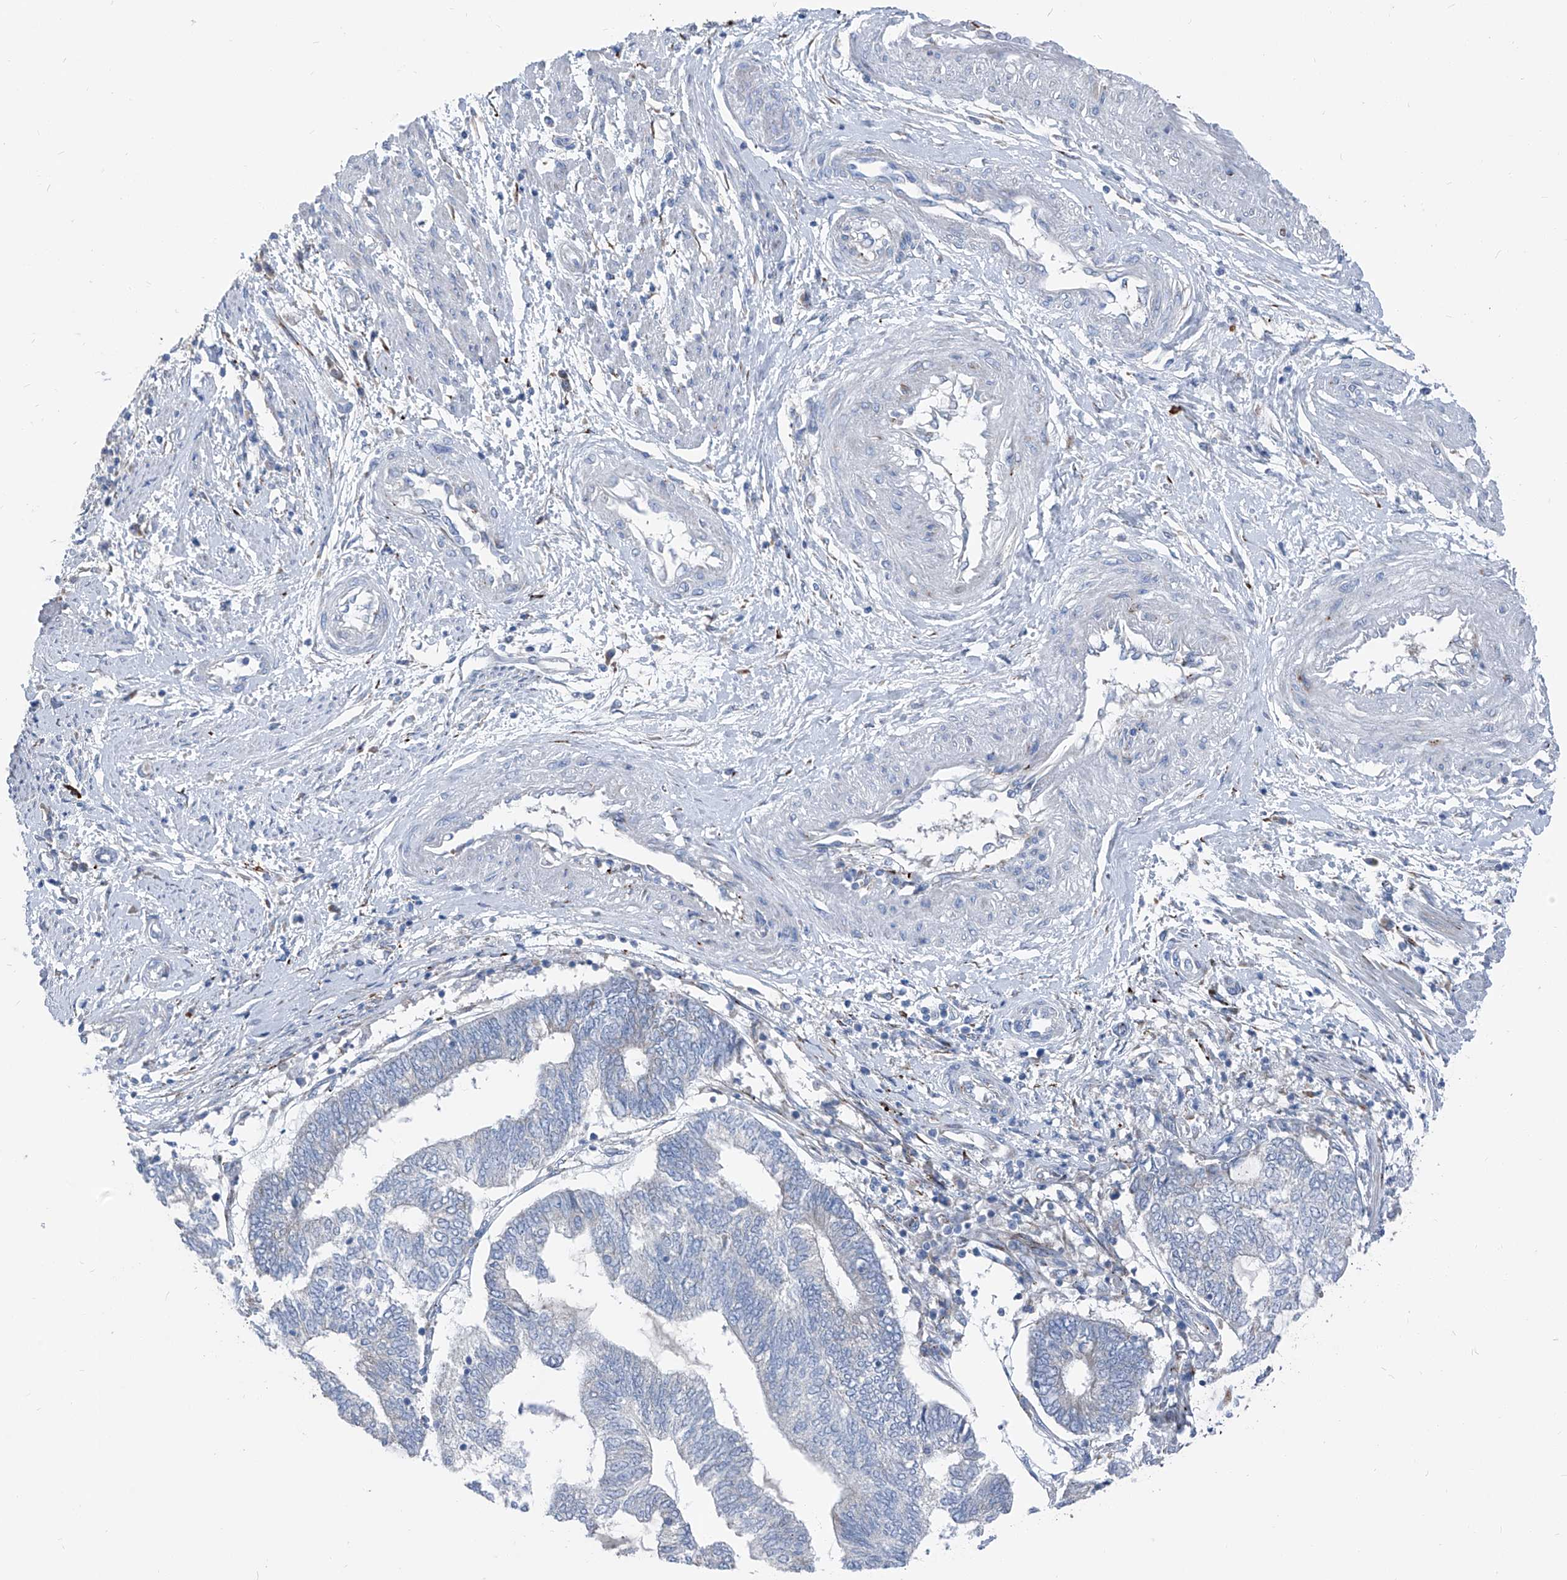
{"staining": {"intensity": "negative", "quantity": "none", "location": "none"}, "tissue": "endometrial cancer", "cell_type": "Tumor cells", "image_type": "cancer", "snomed": [{"axis": "morphology", "description": "Adenocarcinoma, NOS"}, {"axis": "topography", "description": "Uterus"}, {"axis": "topography", "description": "Endometrium"}], "caption": "A high-resolution photomicrograph shows IHC staining of adenocarcinoma (endometrial), which reveals no significant positivity in tumor cells. (Immunohistochemistry, brightfield microscopy, high magnification).", "gene": "IFI27", "patient": {"sex": "female", "age": 70}}